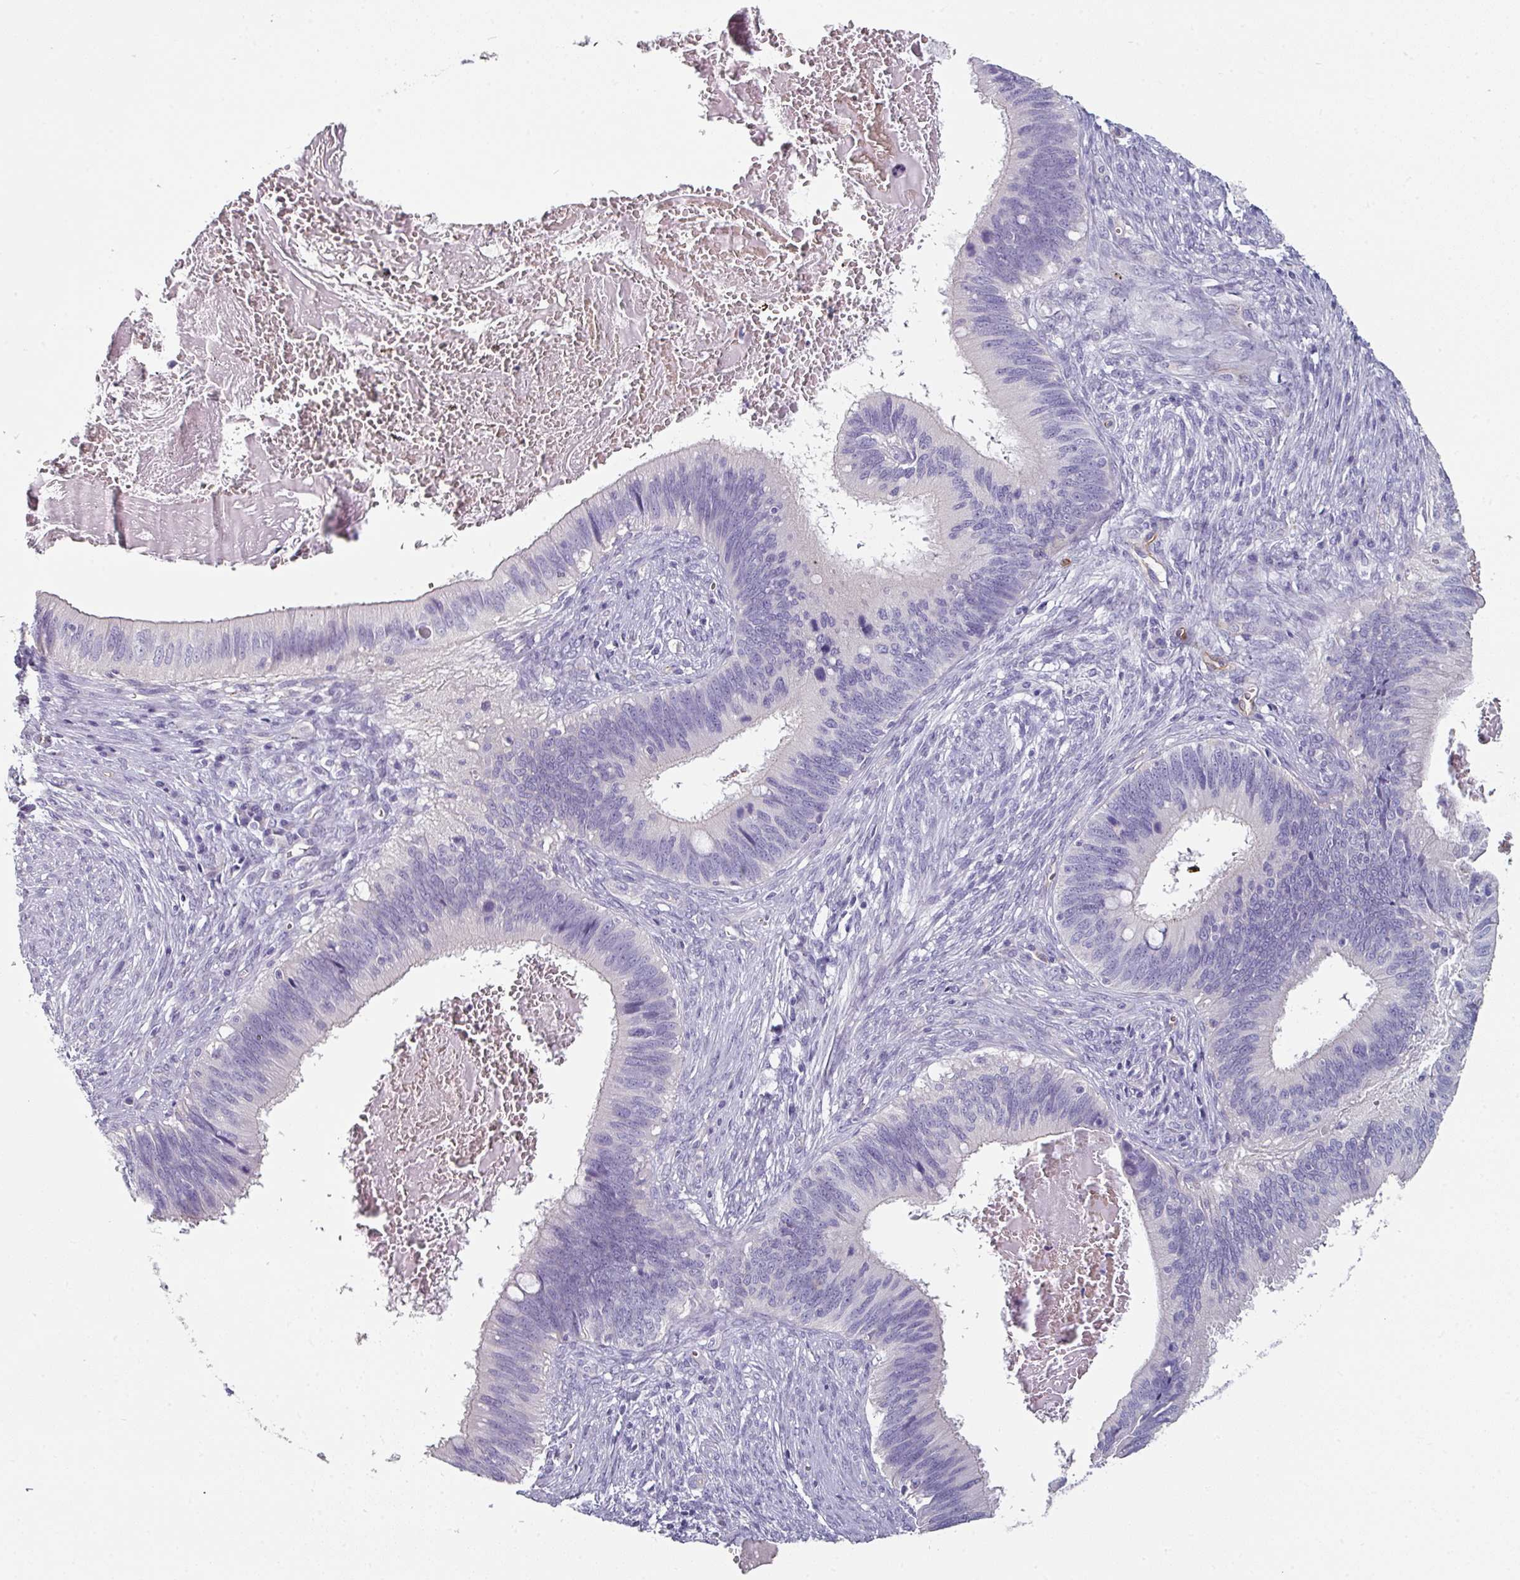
{"staining": {"intensity": "negative", "quantity": "none", "location": "none"}, "tissue": "cervical cancer", "cell_type": "Tumor cells", "image_type": "cancer", "snomed": [{"axis": "morphology", "description": "Adenocarcinoma, NOS"}, {"axis": "topography", "description": "Cervix"}], "caption": "Micrograph shows no protein expression in tumor cells of cervical cancer (adenocarcinoma) tissue. (DAB (3,3'-diaminobenzidine) IHC visualized using brightfield microscopy, high magnification).", "gene": "SLC17A7", "patient": {"sex": "female", "age": 42}}